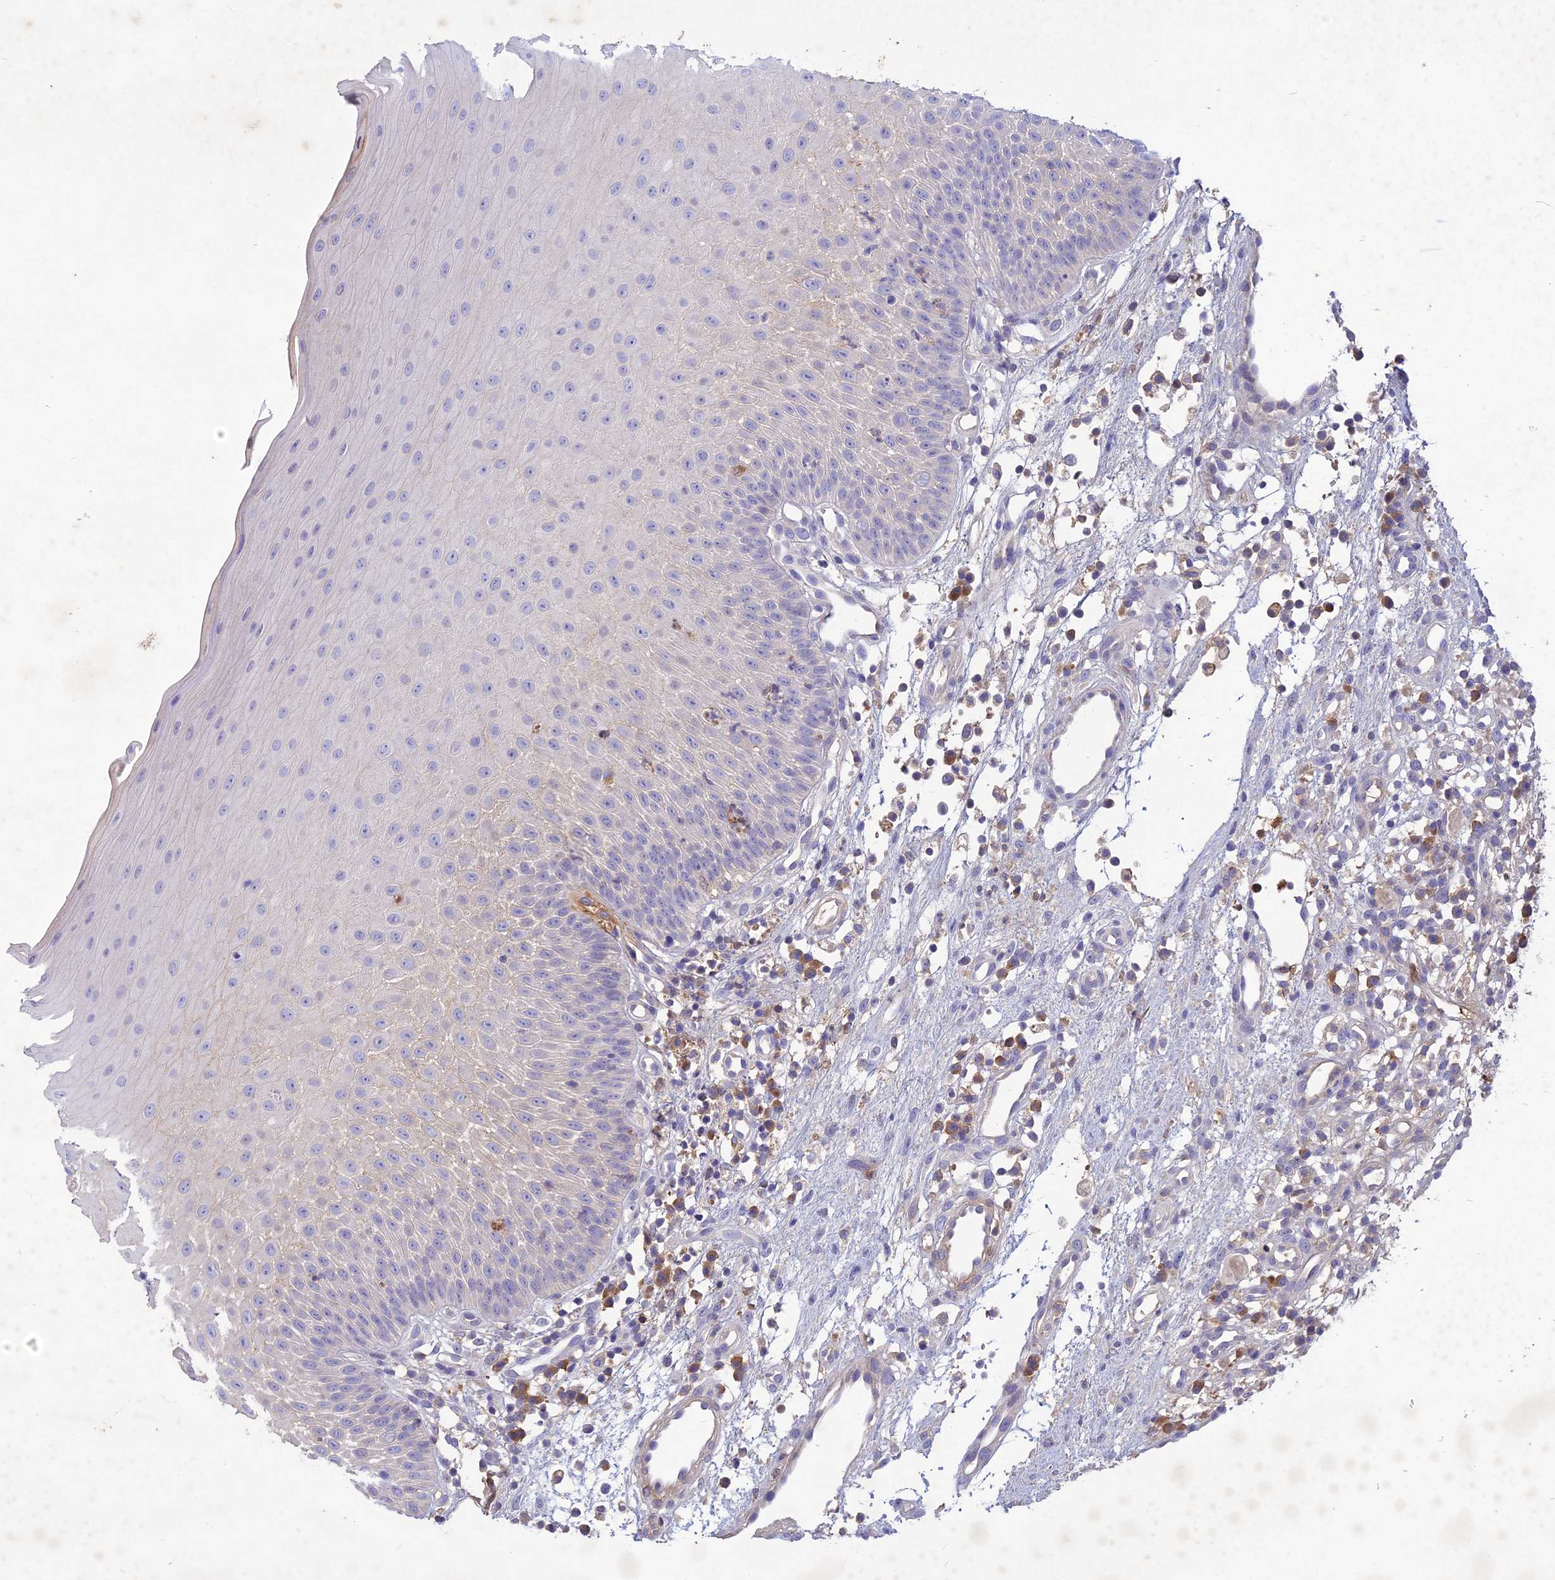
{"staining": {"intensity": "weak", "quantity": "<25%", "location": "cytoplasmic/membranous"}, "tissue": "oral mucosa", "cell_type": "Squamous epithelial cells", "image_type": "normal", "snomed": [{"axis": "morphology", "description": "Normal tissue, NOS"}, {"axis": "topography", "description": "Oral tissue"}], "caption": "The immunohistochemistry micrograph has no significant staining in squamous epithelial cells of oral mucosa. (Brightfield microscopy of DAB IHC at high magnification).", "gene": "ADO", "patient": {"sex": "female", "age": 13}}